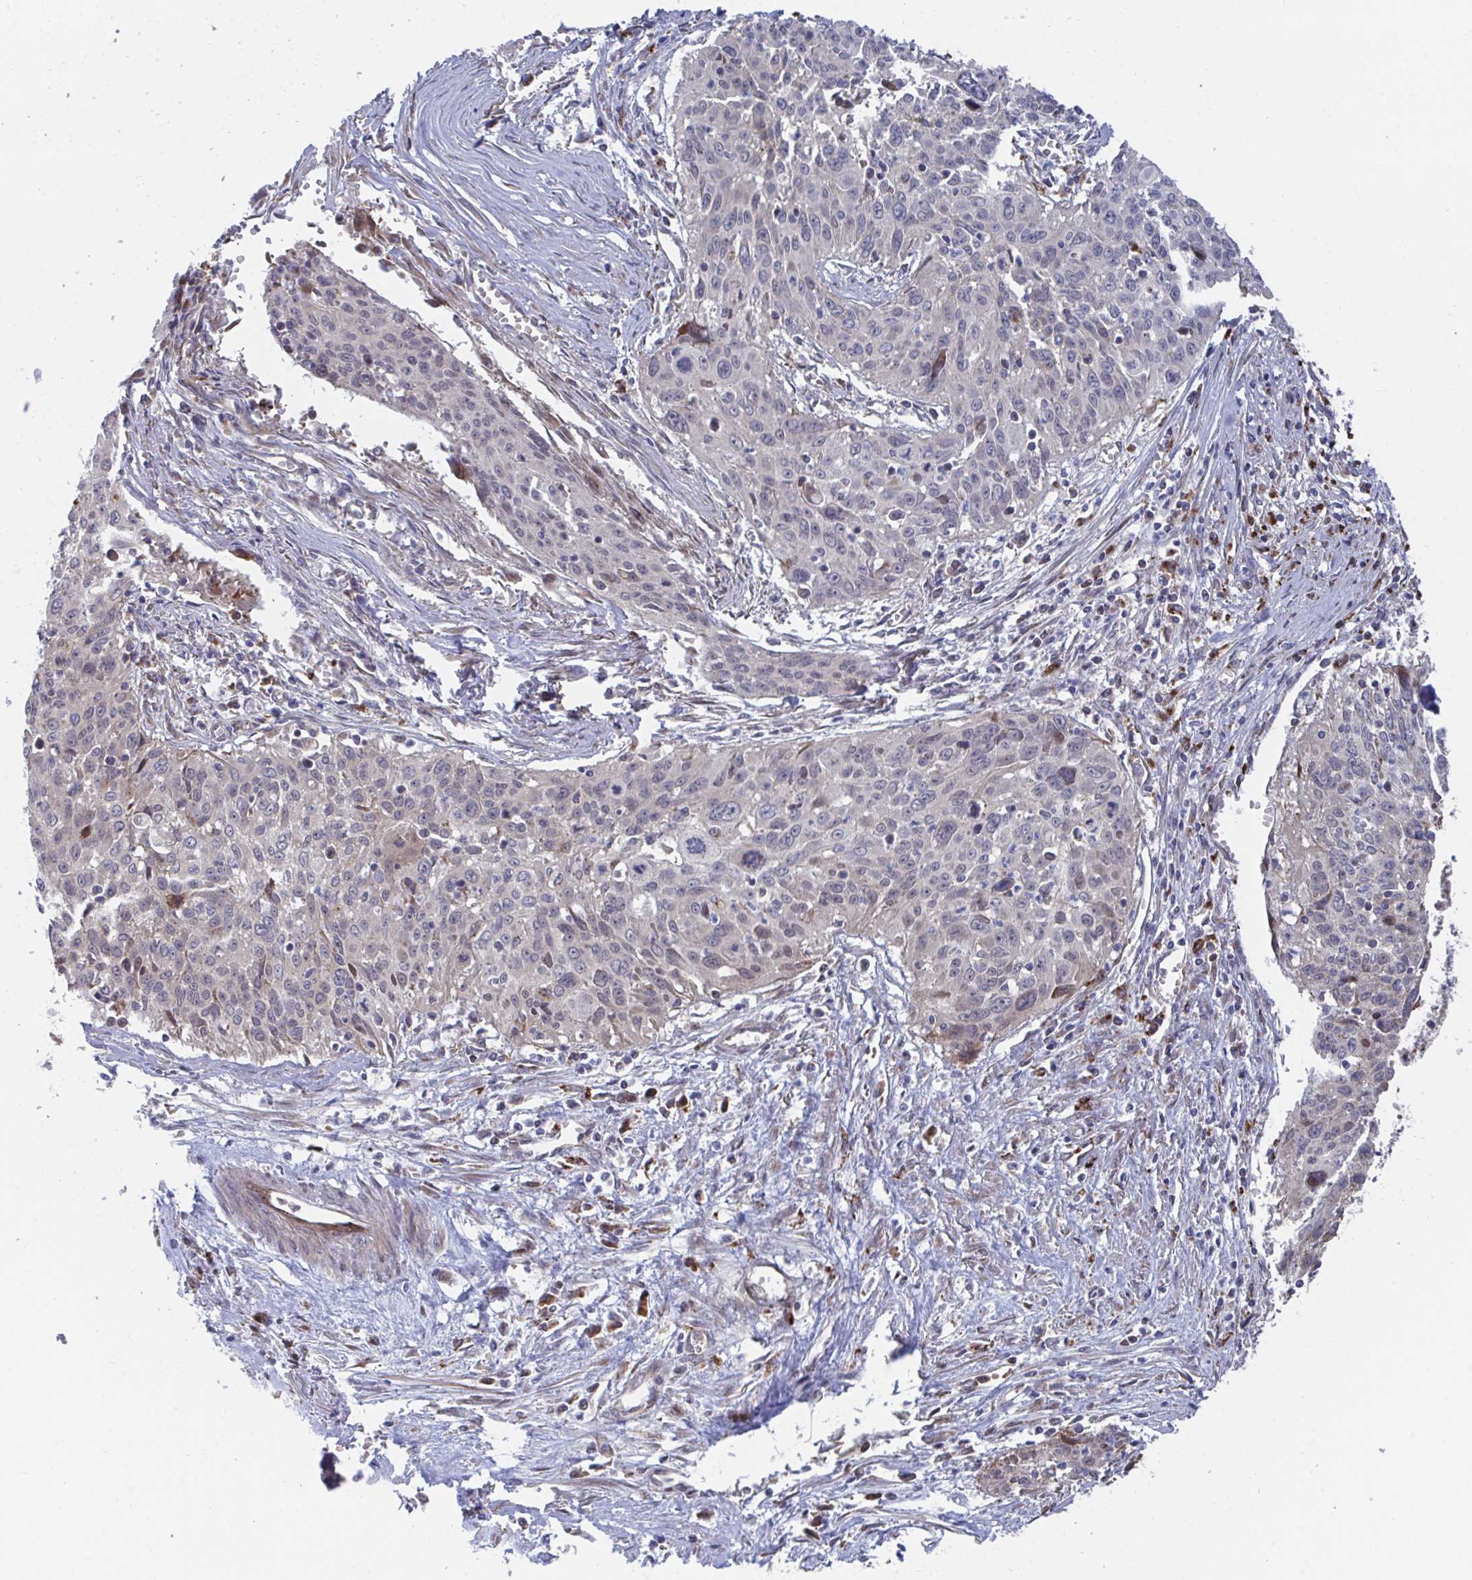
{"staining": {"intensity": "negative", "quantity": "none", "location": "none"}, "tissue": "cervical cancer", "cell_type": "Tumor cells", "image_type": "cancer", "snomed": [{"axis": "morphology", "description": "Squamous cell carcinoma, NOS"}, {"axis": "topography", "description": "Cervix"}], "caption": "This is an immunohistochemistry histopathology image of human cervical squamous cell carcinoma. There is no expression in tumor cells.", "gene": "FJX1", "patient": {"sex": "female", "age": 55}}